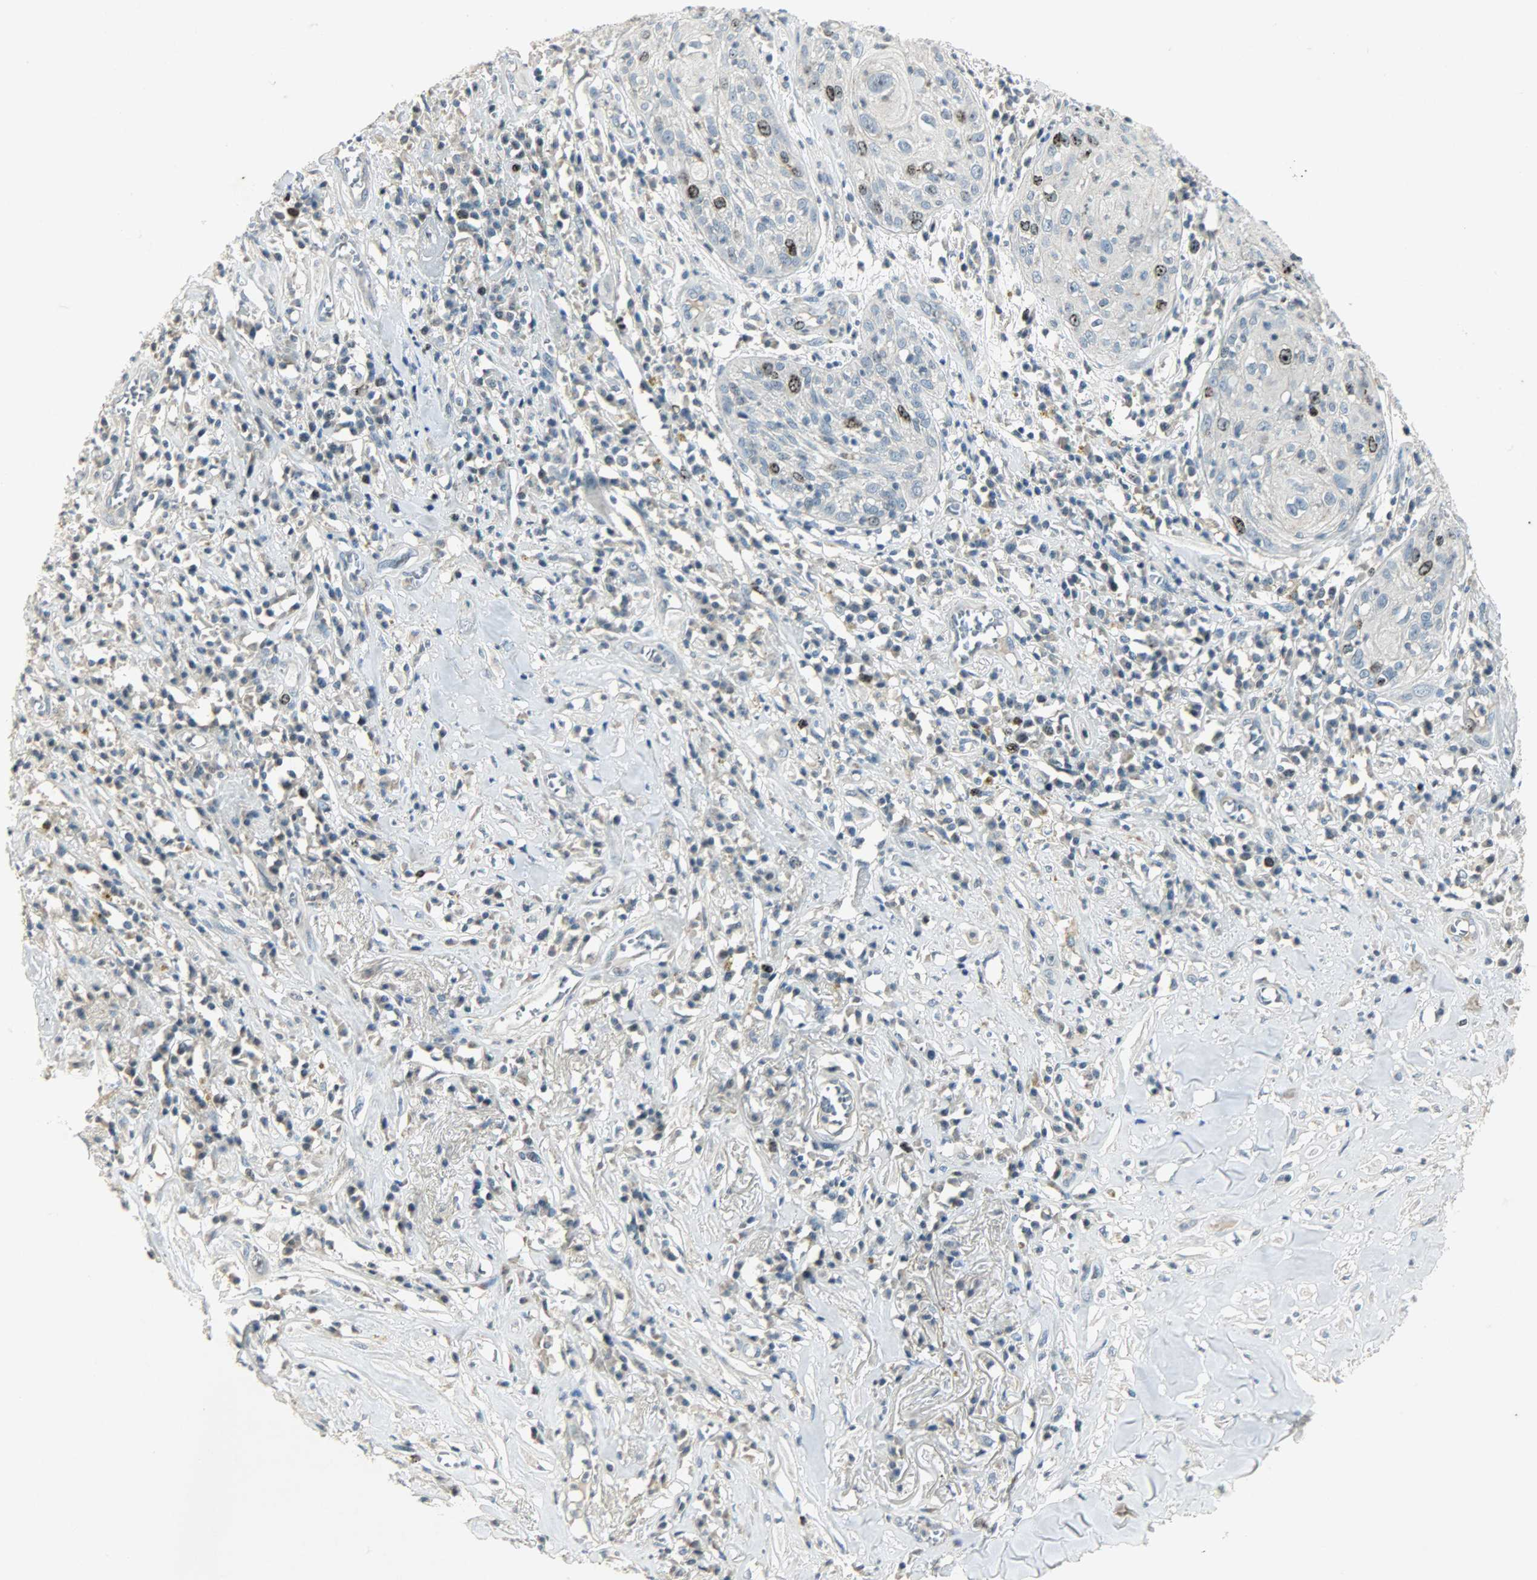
{"staining": {"intensity": "moderate", "quantity": "25%-75%", "location": "nuclear"}, "tissue": "skin cancer", "cell_type": "Tumor cells", "image_type": "cancer", "snomed": [{"axis": "morphology", "description": "Squamous cell carcinoma, NOS"}, {"axis": "topography", "description": "Skin"}], "caption": "Moderate nuclear positivity is seen in about 25%-75% of tumor cells in squamous cell carcinoma (skin). Immunohistochemistry stains the protein of interest in brown and the nuclei are stained blue.", "gene": "AURKB", "patient": {"sex": "male", "age": 65}}